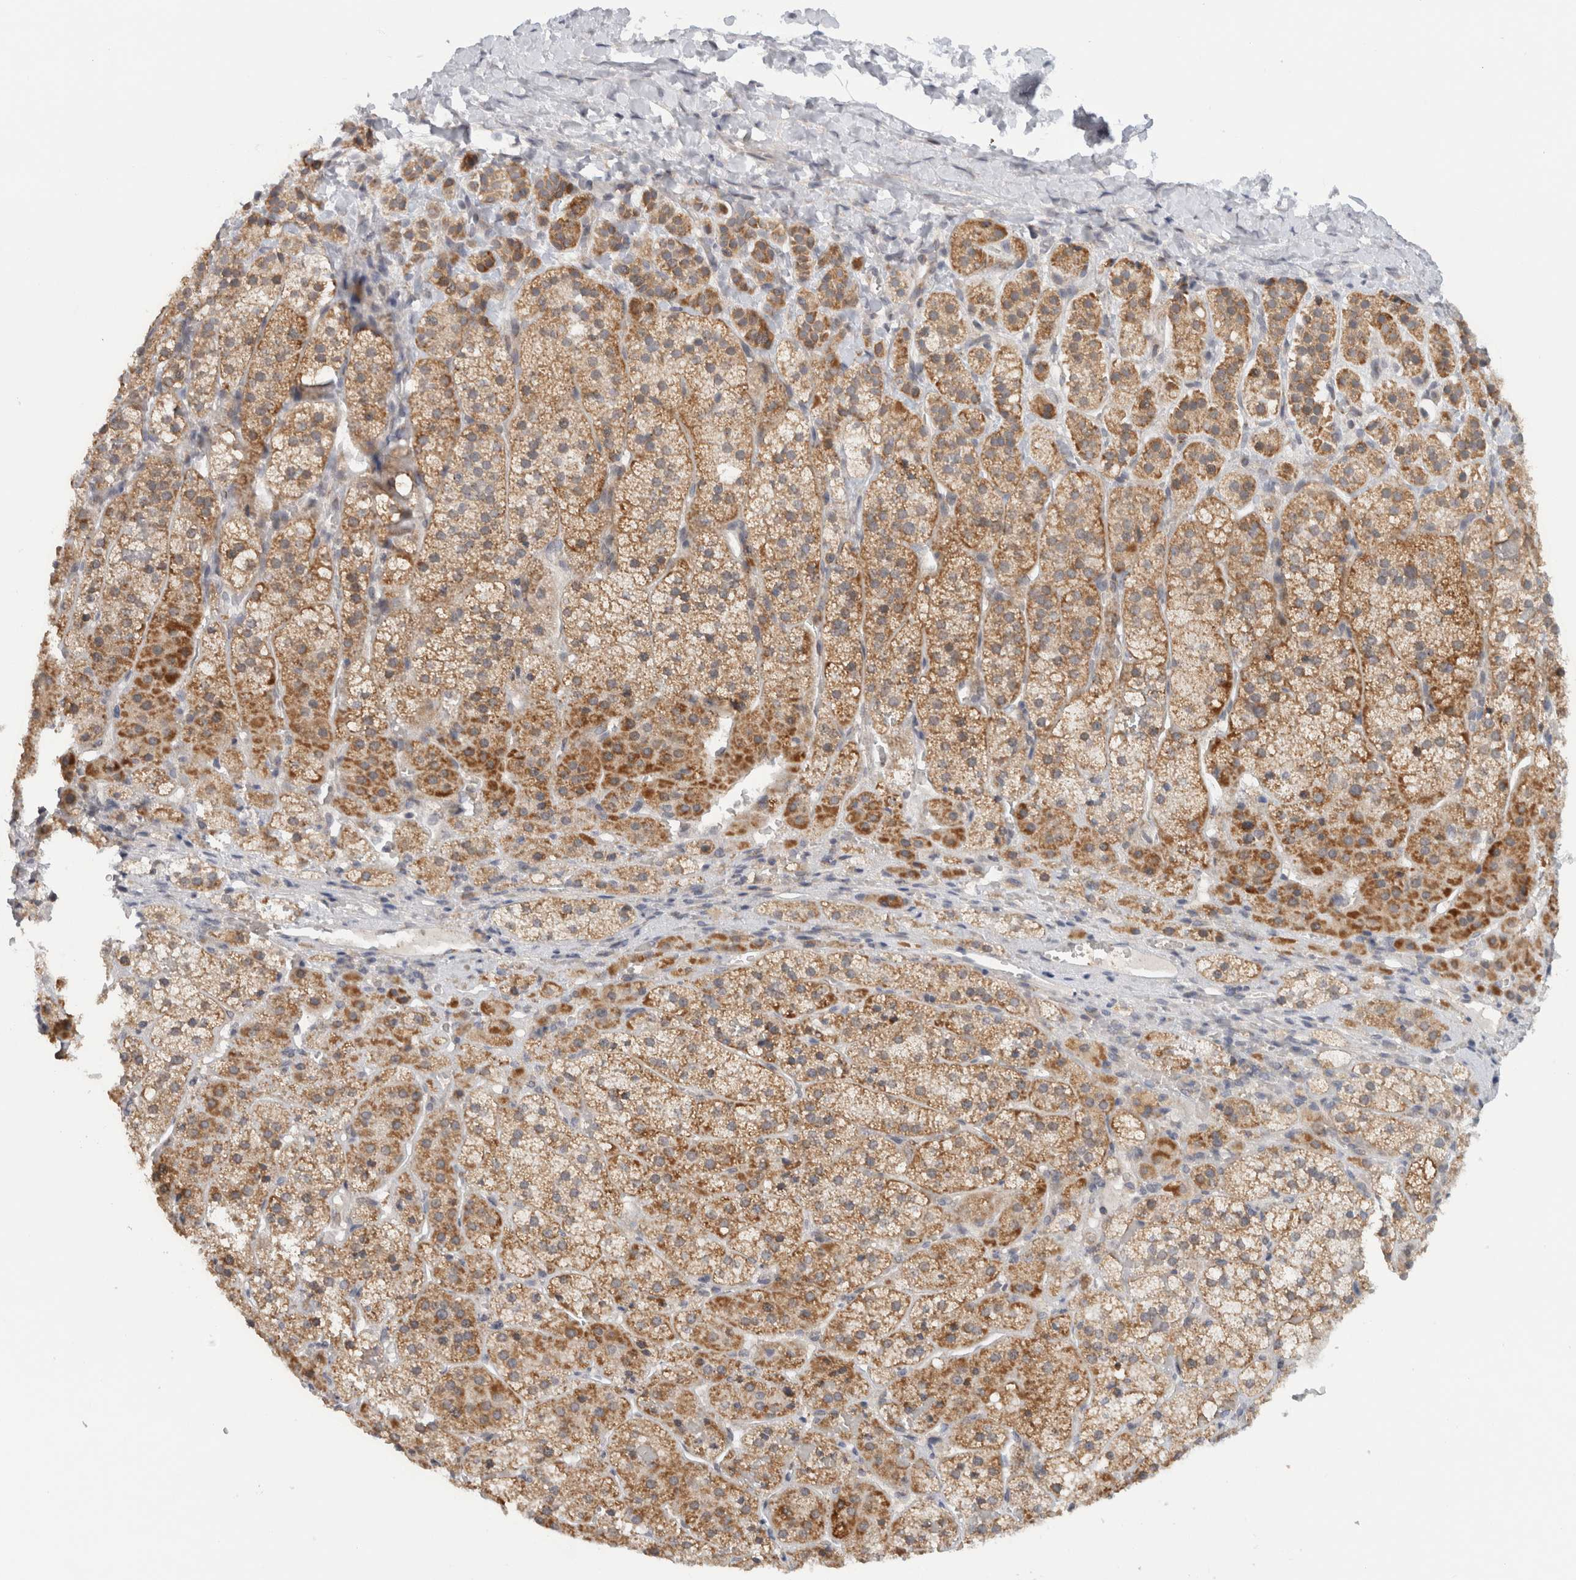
{"staining": {"intensity": "moderate", "quantity": ">75%", "location": "cytoplasmic/membranous"}, "tissue": "adrenal gland", "cell_type": "Glandular cells", "image_type": "normal", "snomed": [{"axis": "morphology", "description": "Normal tissue, NOS"}, {"axis": "topography", "description": "Adrenal gland"}], "caption": "High-power microscopy captured an IHC histopathology image of normal adrenal gland, revealing moderate cytoplasmic/membranous expression in approximately >75% of glandular cells.", "gene": "CMC2", "patient": {"sex": "female", "age": 44}}